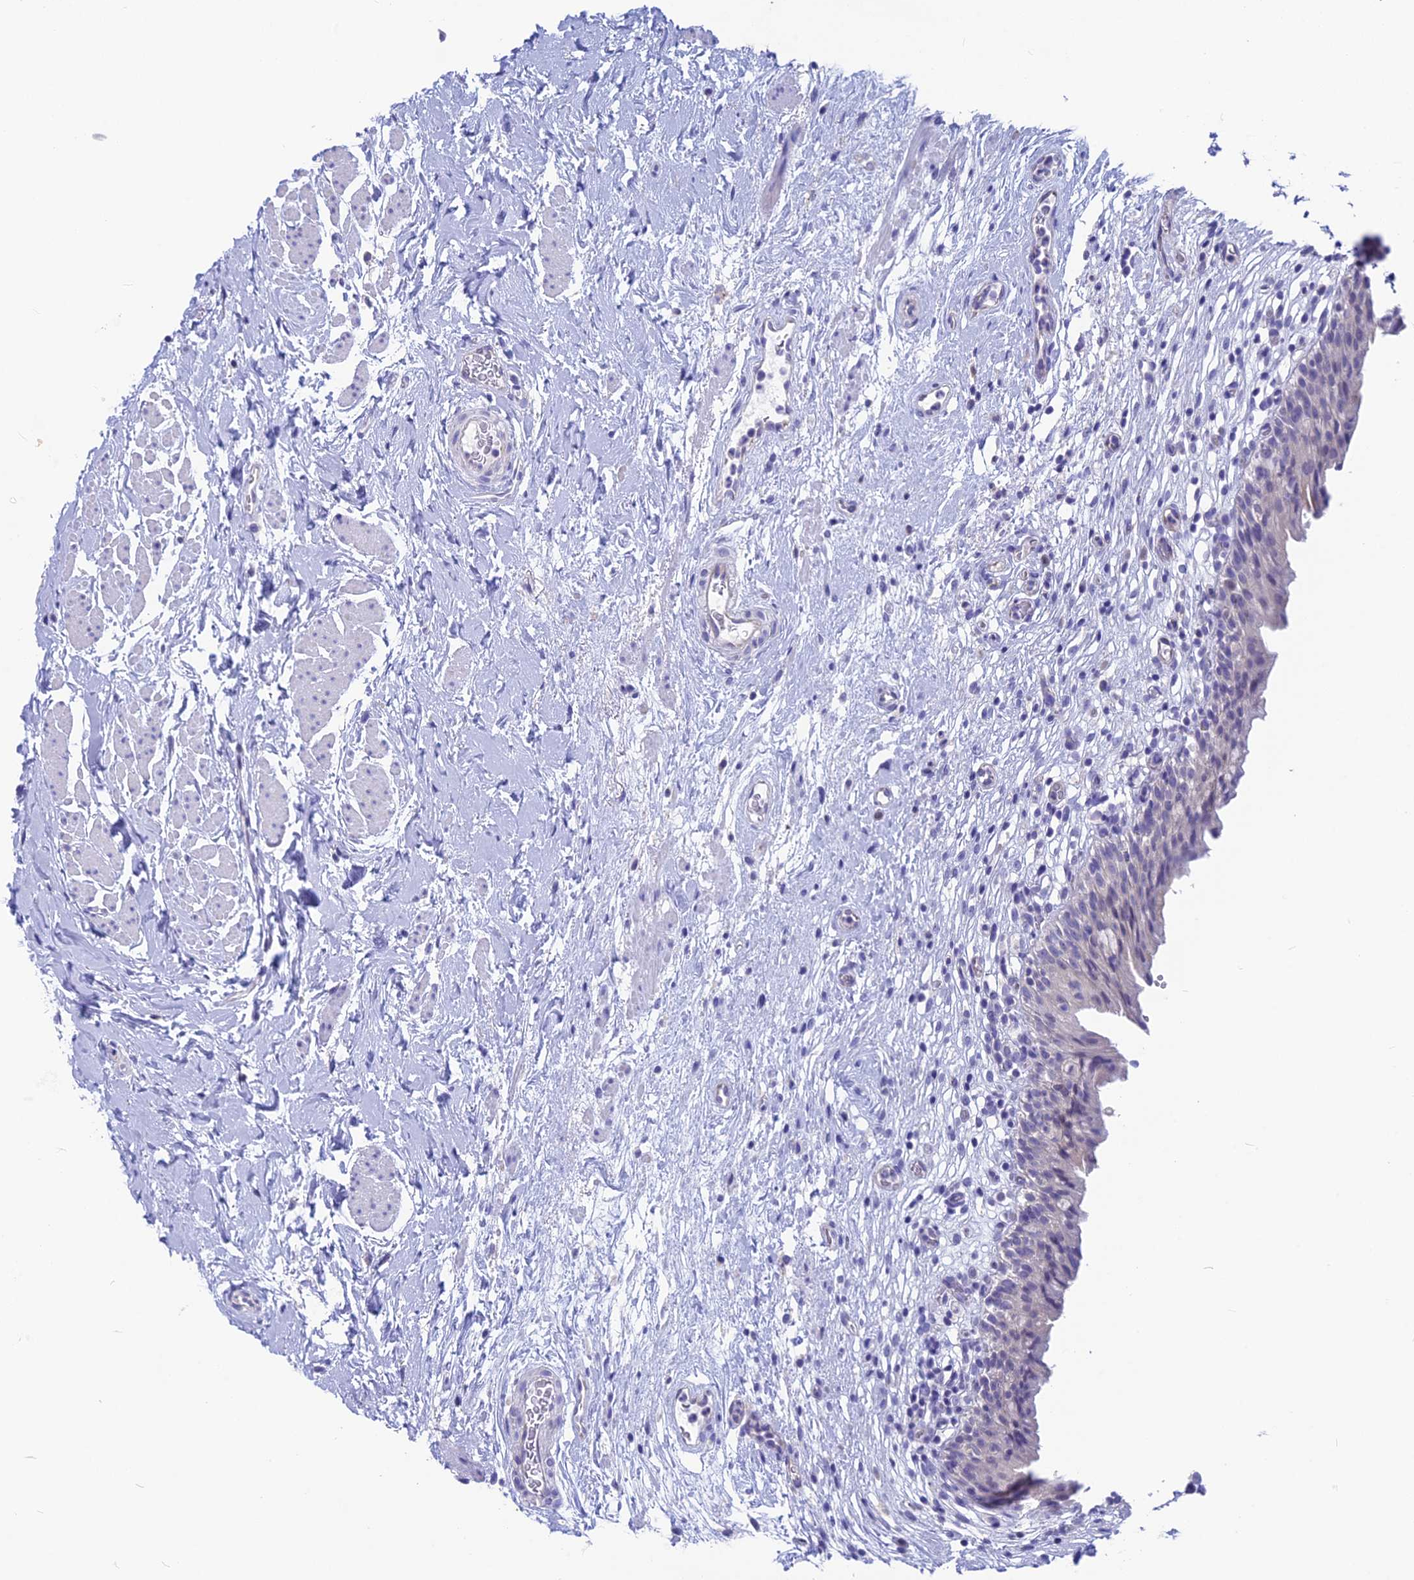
{"staining": {"intensity": "negative", "quantity": "none", "location": "none"}, "tissue": "urinary bladder", "cell_type": "Urothelial cells", "image_type": "normal", "snomed": [{"axis": "morphology", "description": "Normal tissue, NOS"}, {"axis": "morphology", "description": "Inflammation, NOS"}, {"axis": "topography", "description": "Urinary bladder"}], "caption": "The histopathology image demonstrates no staining of urothelial cells in benign urinary bladder. The staining is performed using DAB brown chromogen with nuclei counter-stained in using hematoxylin.", "gene": "SNTN", "patient": {"sex": "male", "age": 63}}